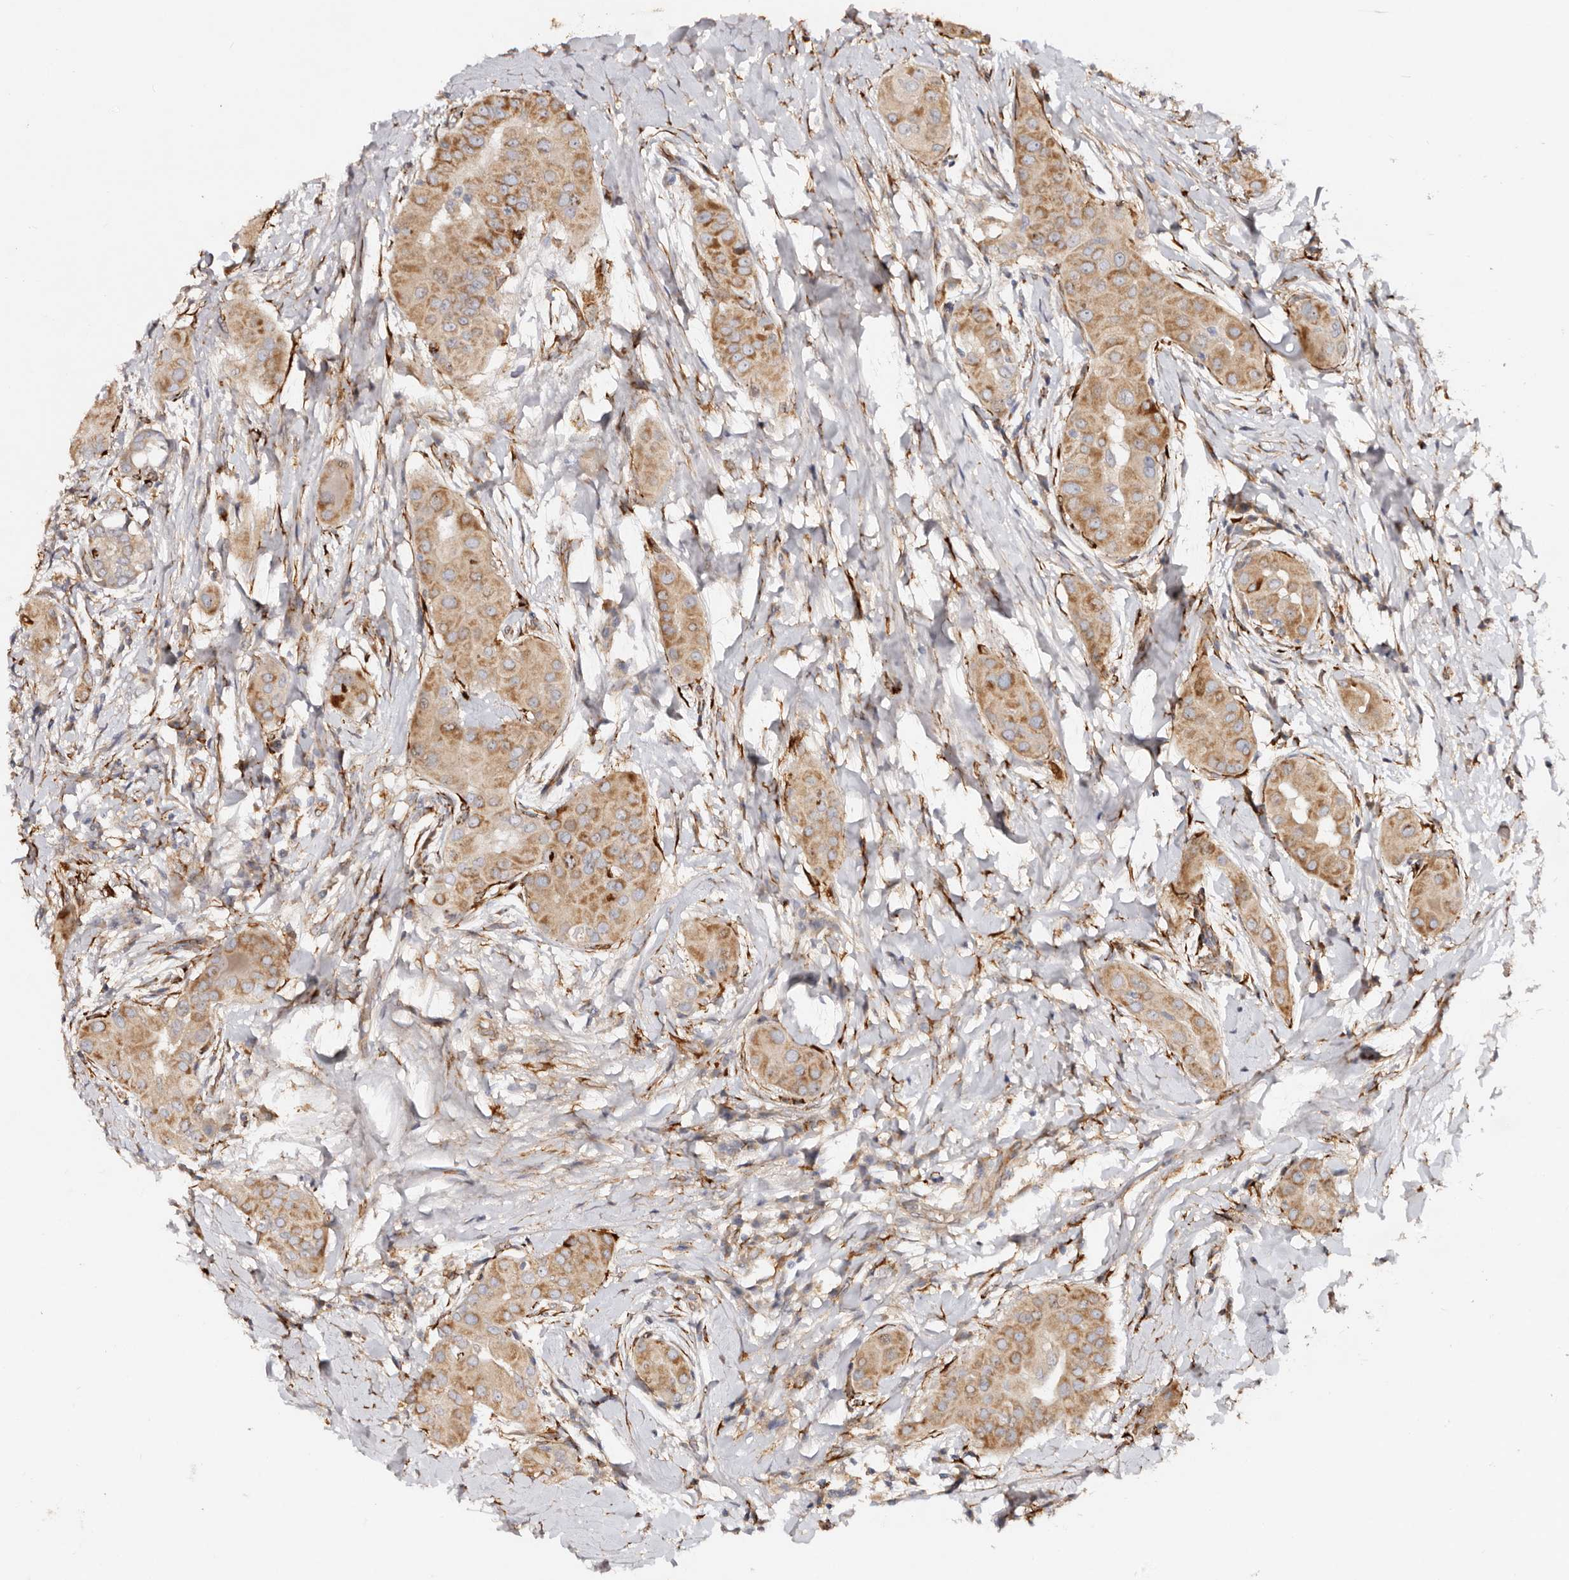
{"staining": {"intensity": "moderate", "quantity": ">75%", "location": "cytoplasmic/membranous"}, "tissue": "thyroid cancer", "cell_type": "Tumor cells", "image_type": "cancer", "snomed": [{"axis": "morphology", "description": "Papillary adenocarcinoma, NOS"}, {"axis": "topography", "description": "Thyroid gland"}], "caption": "Immunohistochemistry (IHC) (DAB) staining of papillary adenocarcinoma (thyroid) displays moderate cytoplasmic/membranous protein expression in about >75% of tumor cells.", "gene": "SERPINH1", "patient": {"sex": "male", "age": 33}}